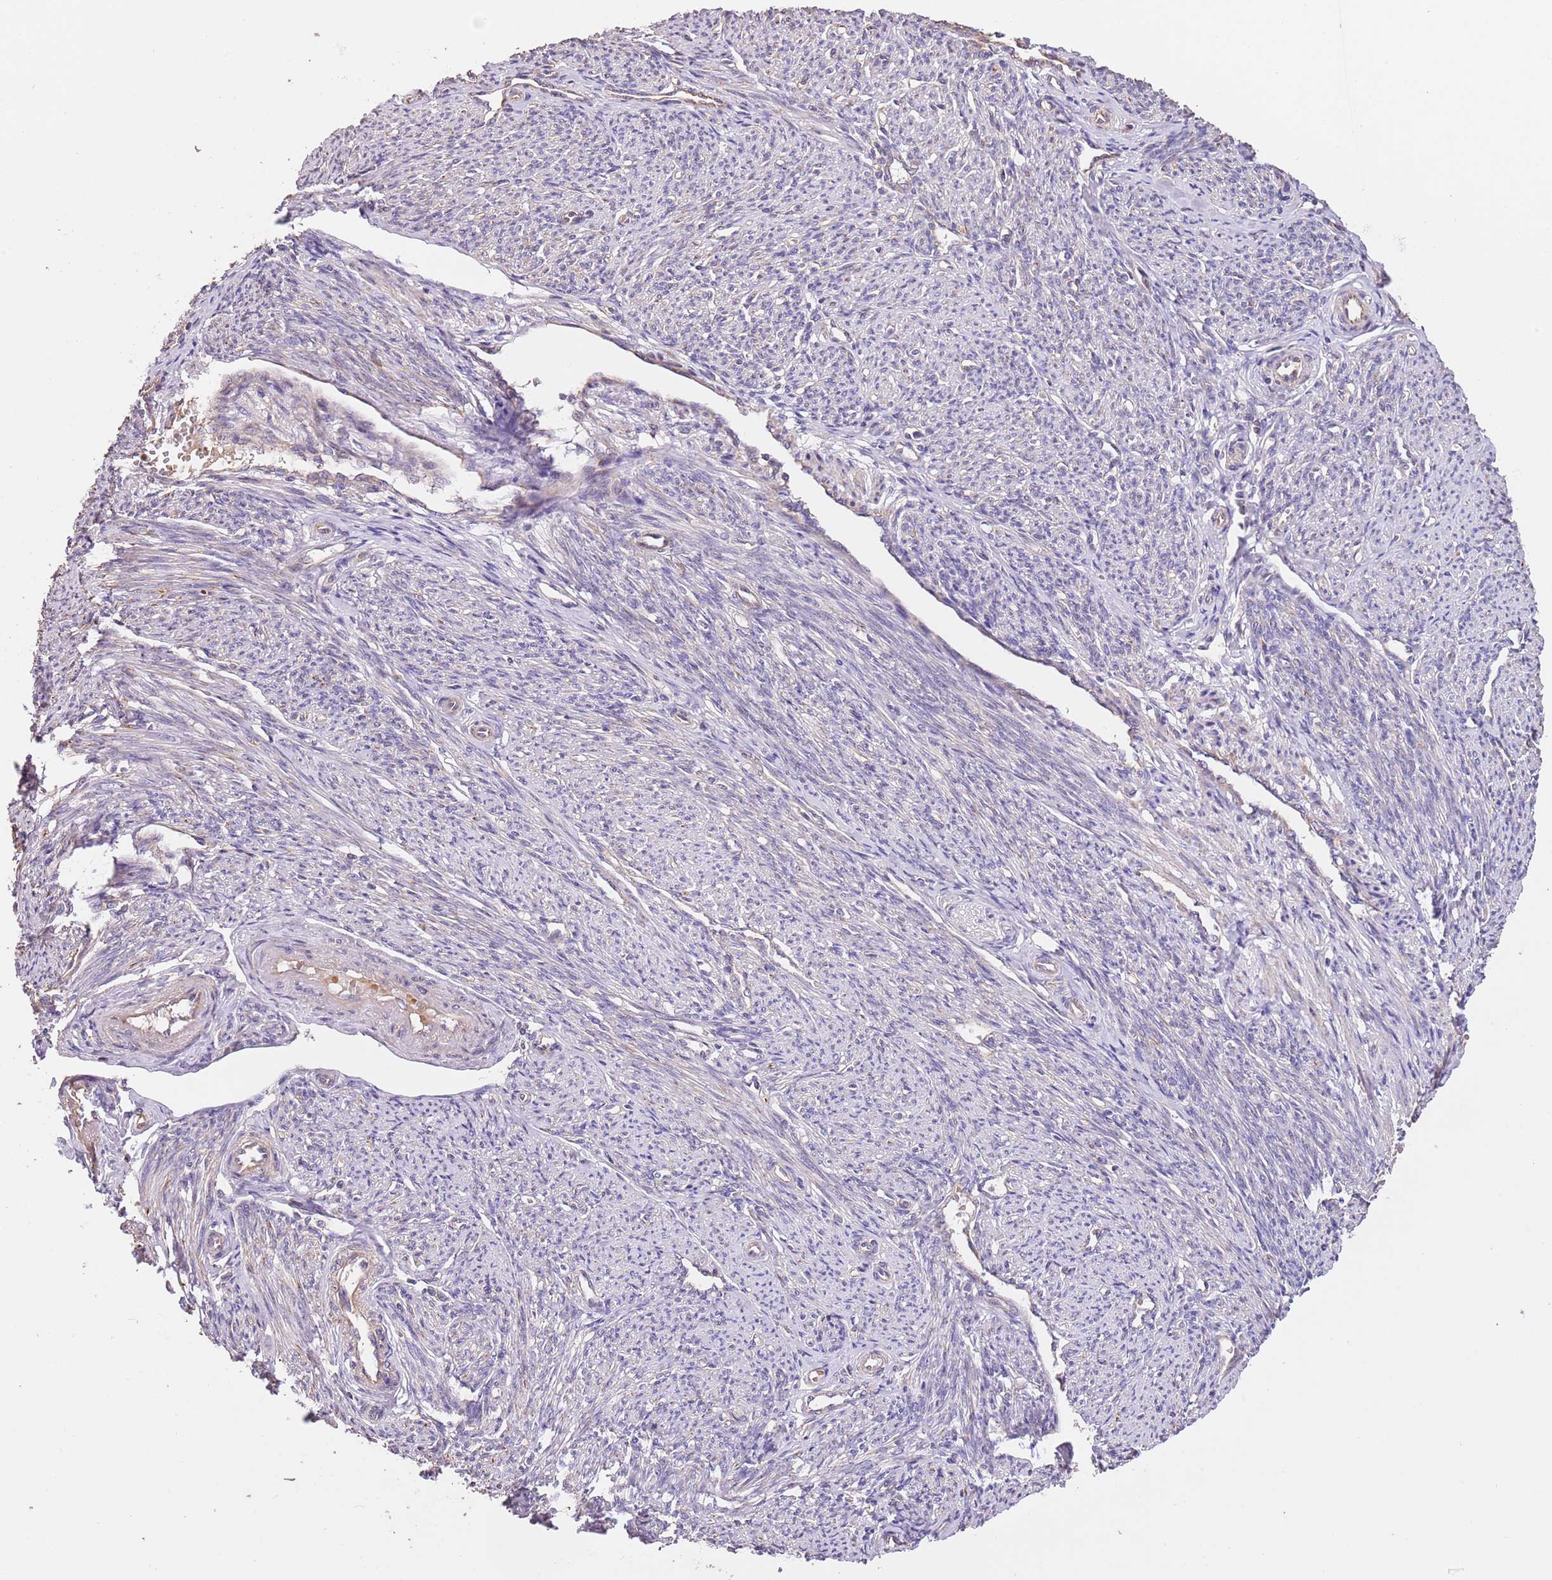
{"staining": {"intensity": "weak", "quantity": "25%-75%", "location": "cytoplasmic/membranous"}, "tissue": "smooth muscle", "cell_type": "Smooth muscle cells", "image_type": "normal", "snomed": [{"axis": "morphology", "description": "Normal tissue, NOS"}, {"axis": "topography", "description": "Smooth muscle"}, {"axis": "topography", "description": "Uterus"}], "caption": "This micrograph demonstrates benign smooth muscle stained with immunohistochemistry (IHC) to label a protein in brown. The cytoplasmic/membranous of smooth muscle cells show weak positivity for the protein. Nuclei are counter-stained blue.", "gene": "FAM89B", "patient": {"sex": "female", "age": 59}}